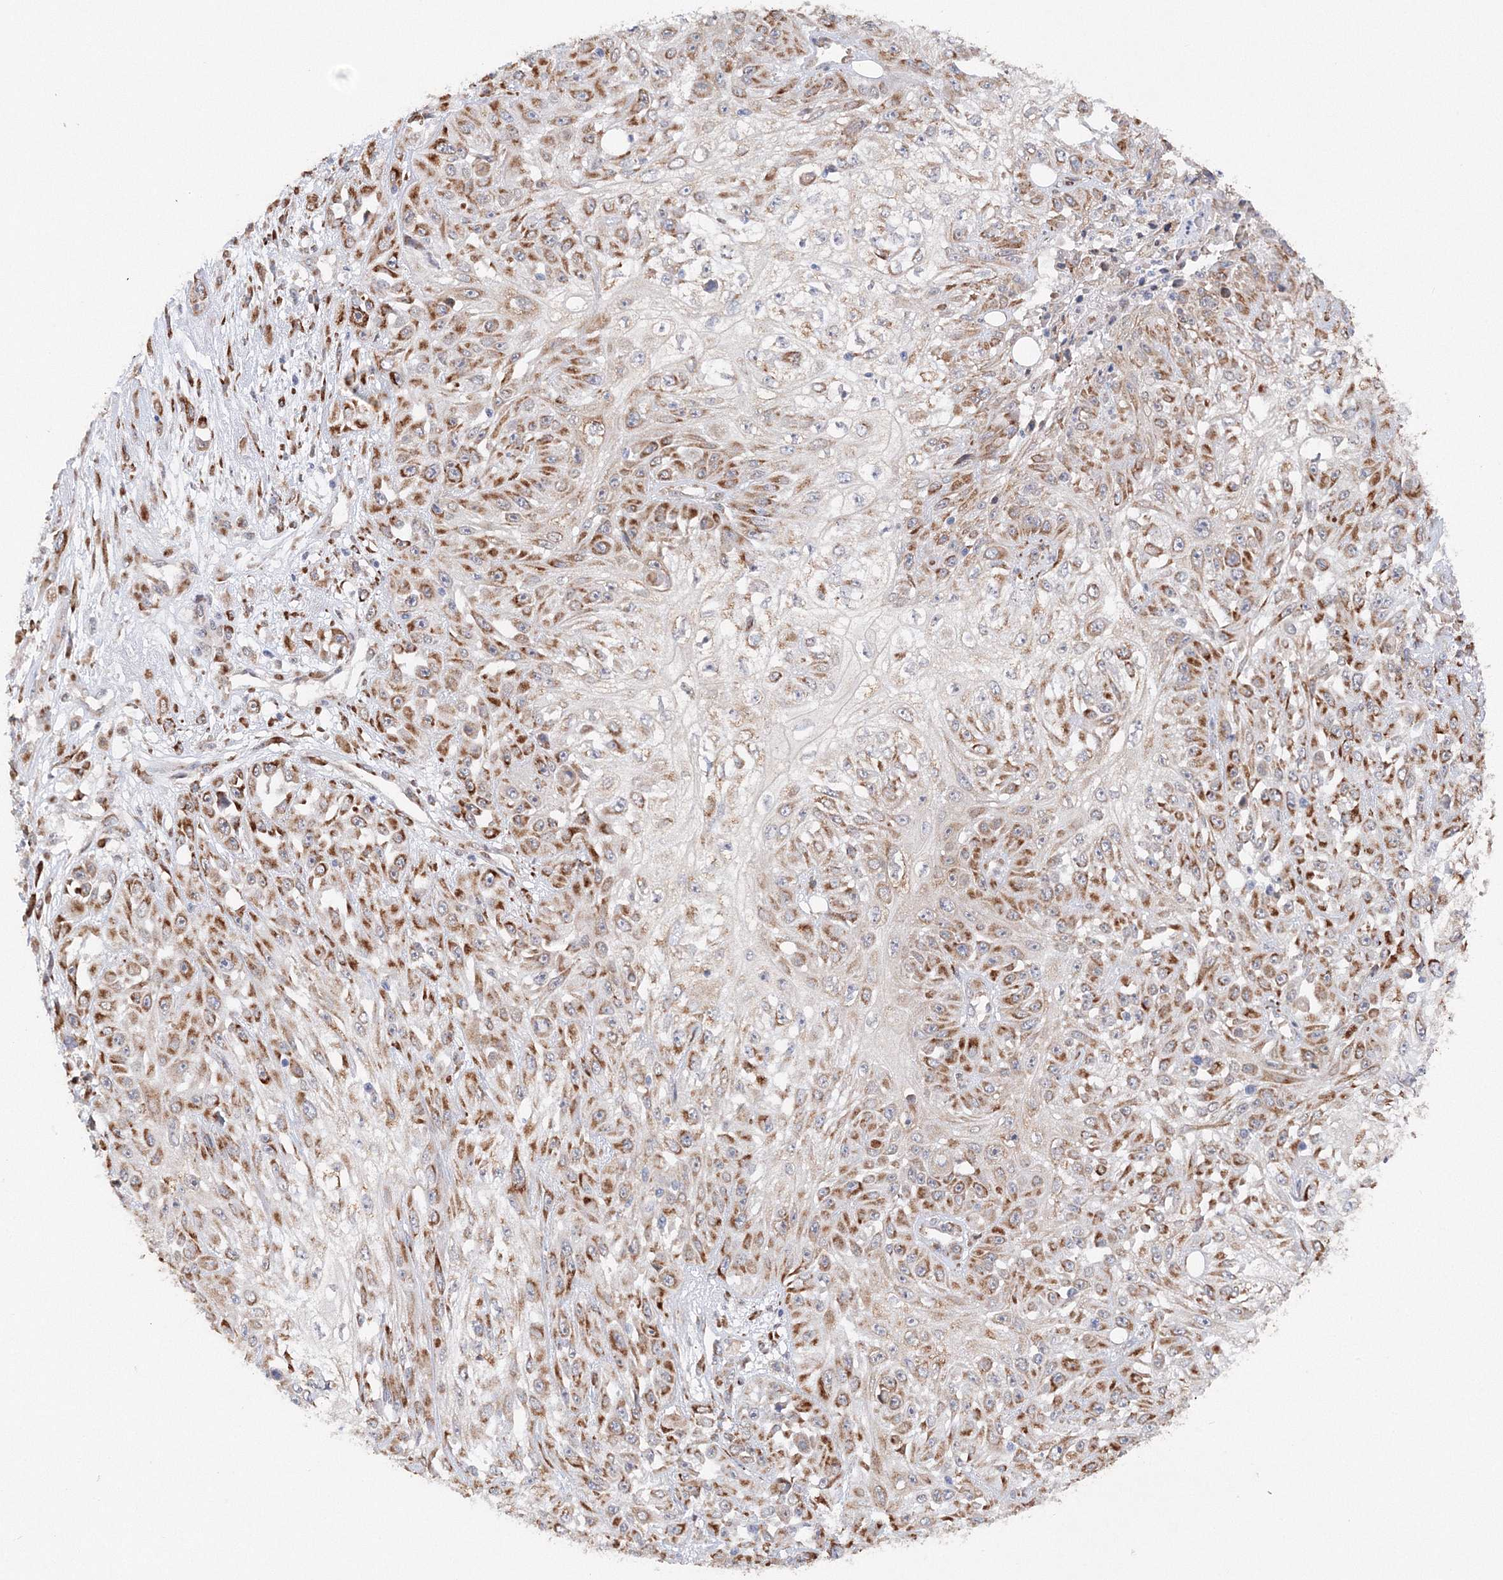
{"staining": {"intensity": "moderate", "quantity": ">75%", "location": "cytoplasmic/membranous"}, "tissue": "skin cancer", "cell_type": "Tumor cells", "image_type": "cancer", "snomed": [{"axis": "morphology", "description": "Squamous cell carcinoma, NOS"}, {"axis": "morphology", "description": "Squamous cell carcinoma, metastatic, NOS"}, {"axis": "topography", "description": "Skin"}, {"axis": "topography", "description": "Lymph node"}], "caption": "This micrograph exhibits skin metastatic squamous cell carcinoma stained with immunohistochemistry (IHC) to label a protein in brown. The cytoplasmic/membranous of tumor cells show moderate positivity for the protein. Nuclei are counter-stained blue.", "gene": "DIS3L2", "patient": {"sex": "male", "age": 75}}